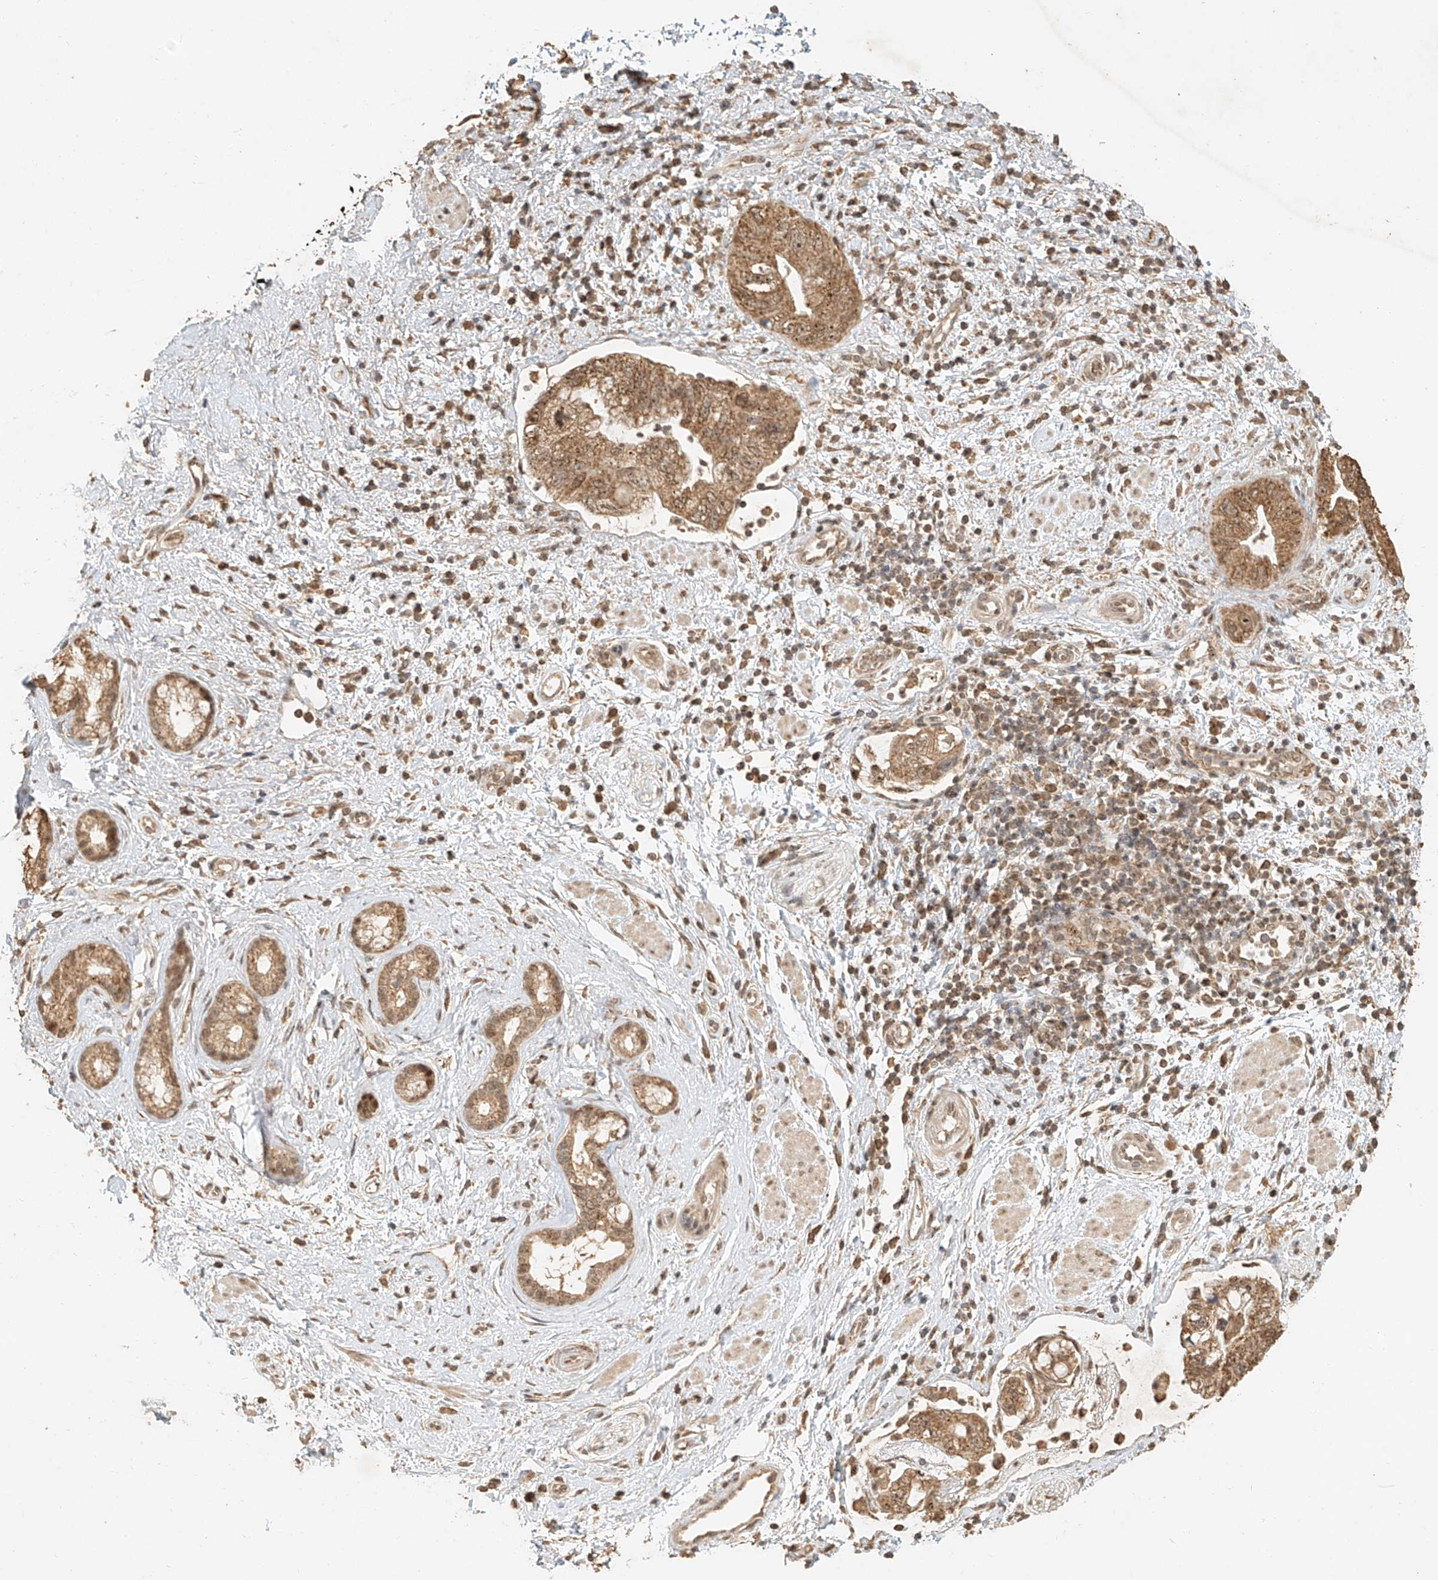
{"staining": {"intensity": "moderate", "quantity": ">75%", "location": "cytoplasmic/membranous,nuclear"}, "tissue": "pancreatic cancer", "cell_type": "Tumor cells", "image_type": "cancer", "snomed": [{"axis": "morphology", "description": "Adenocarcinoma, NOS"}, {"axis": "topography", "description": "Pancreas"}], "caption": "Human pancreatic cancer stained for a protein (brown) demonstrates moderate cytoplasmic/membranous and nuclear positive expression in approximately >75% of tumor cells.", "gene": "CXorf58", "patient": {"sex": "female", "age": 73}}